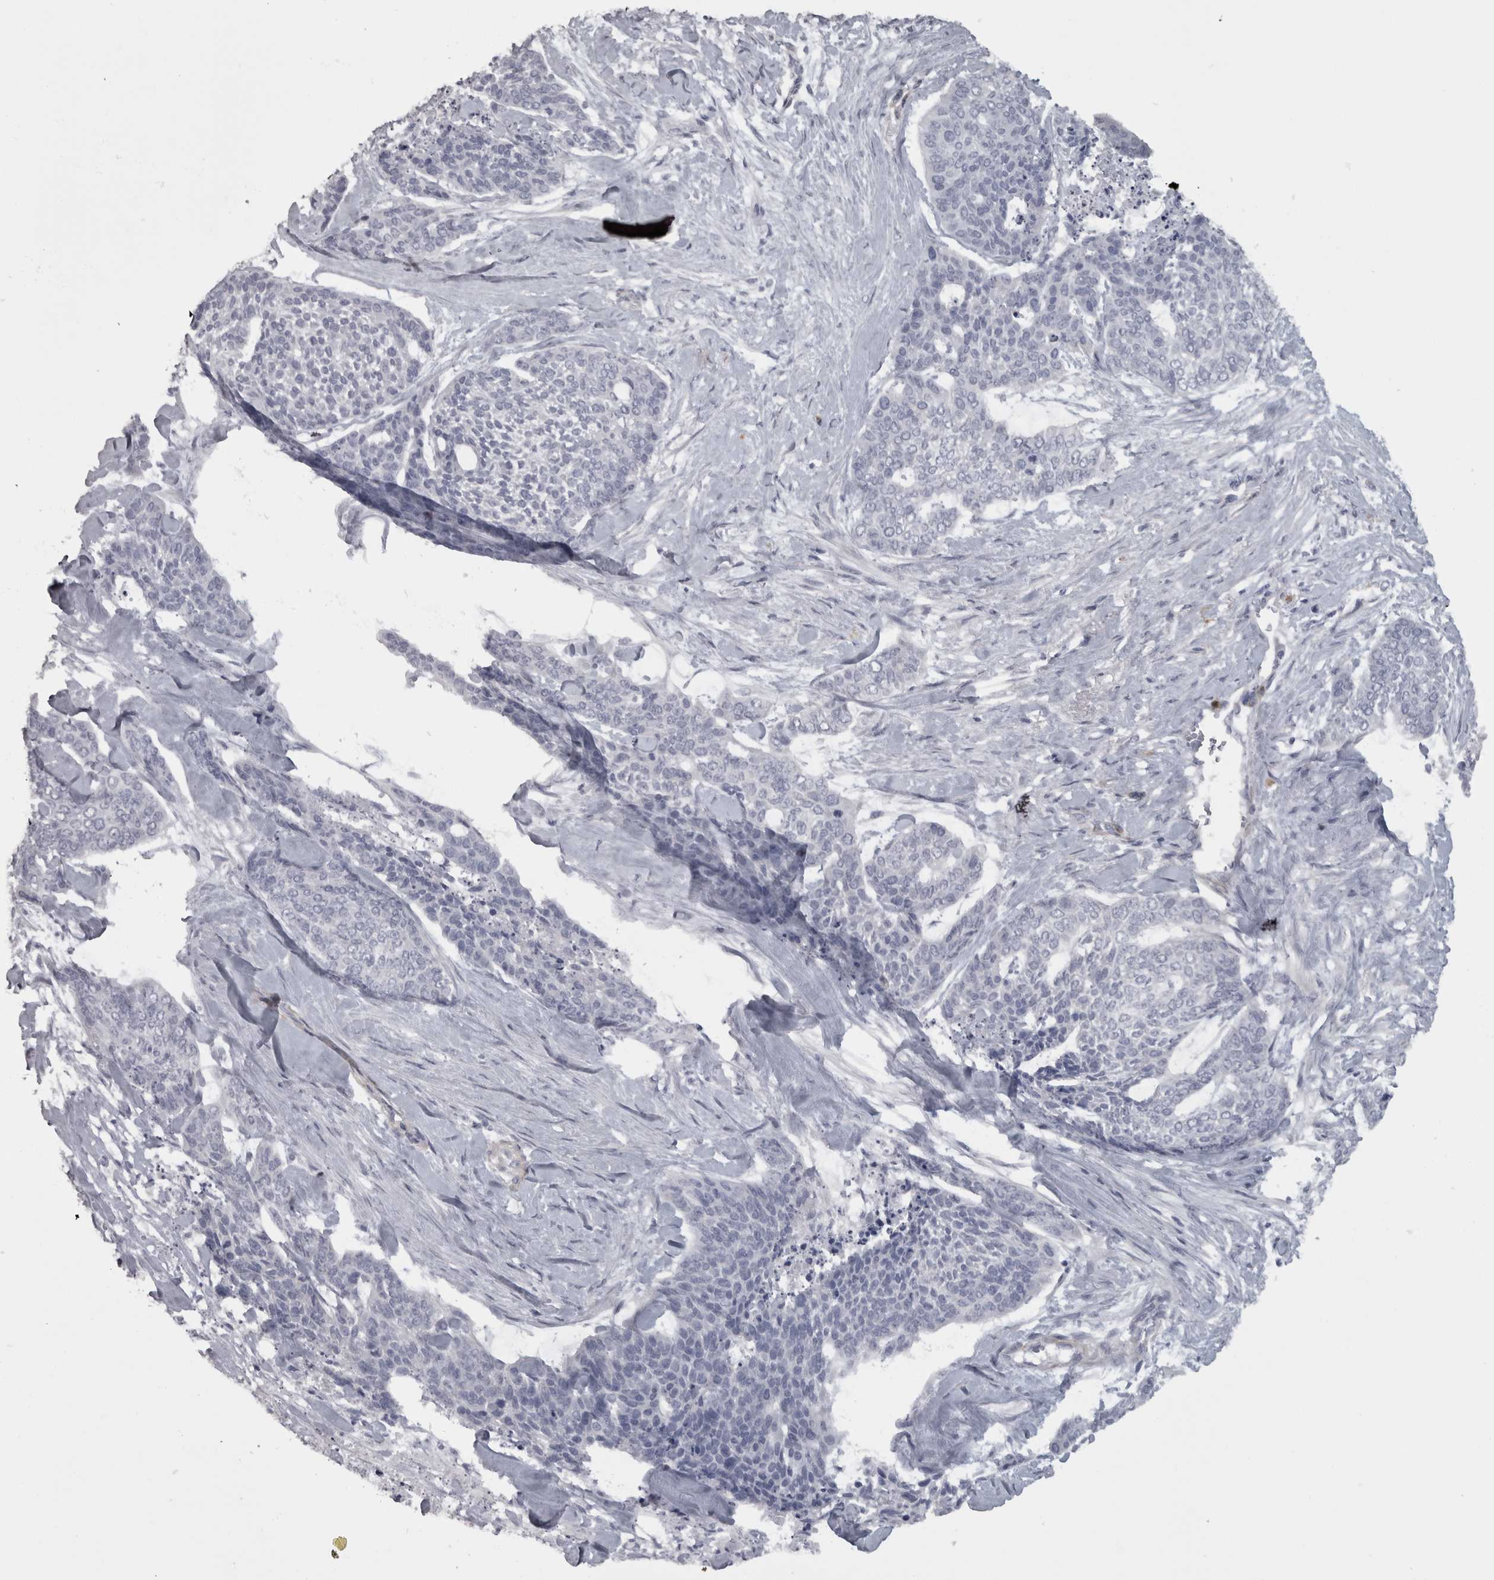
{"staining": {"intensity": "negative", "quantity": "none", "location": "none"}, "tissue": "skin cancer", "cell_type": "Tumor cells", "image_type": "cancer", "snomed": [{"axis": "morphology", "description": "Basal cell carcinoma"}, {"axis": "topography", "description": "Skin"}], "caption": "This is an immunohistochemistry (IHC) image of human skin basal cell carcinoma. There is no expression in tumor cells.", "gene": "PPP1R12B", "patient": {"sex": "female", "age": 64}}